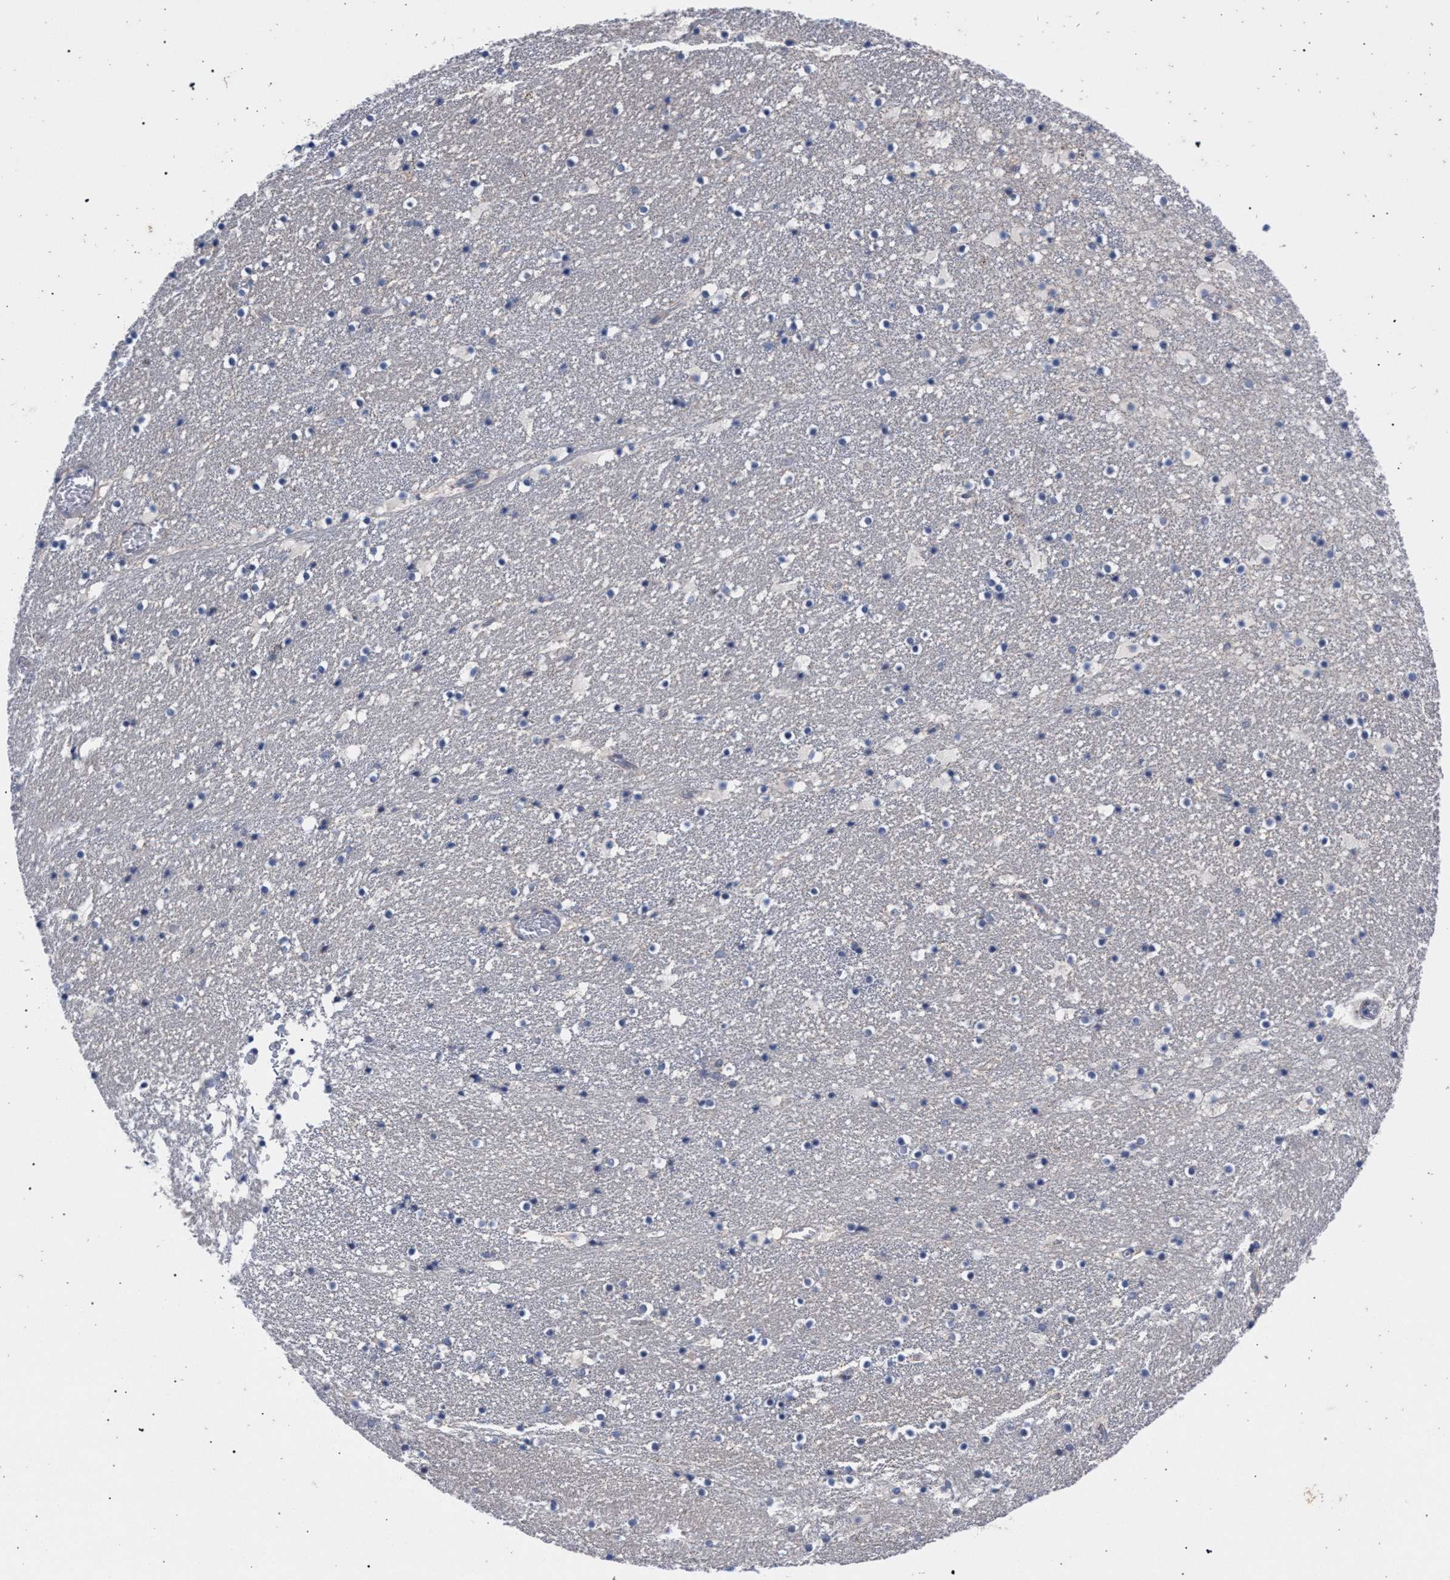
{"staining": {"intensity": "weak", "quantity": "<25%", "location": "cytoplasmic/membranous"}, "tissue": "caudate", "cell_type": "Glial cells", "image_type": "normal", "snomed": [{"axis": "morphology", "description": "Normal tissue, NOS"}, {"axis": "topography", "description": "Lateral ventricle wall"}], "caption": "IHC image of unremarkable caudate stained for a protein (brown), which reveals no expression in glial cells.", "gene": "GOLGA2", "patient": {"sex": "male", "age": 45}}